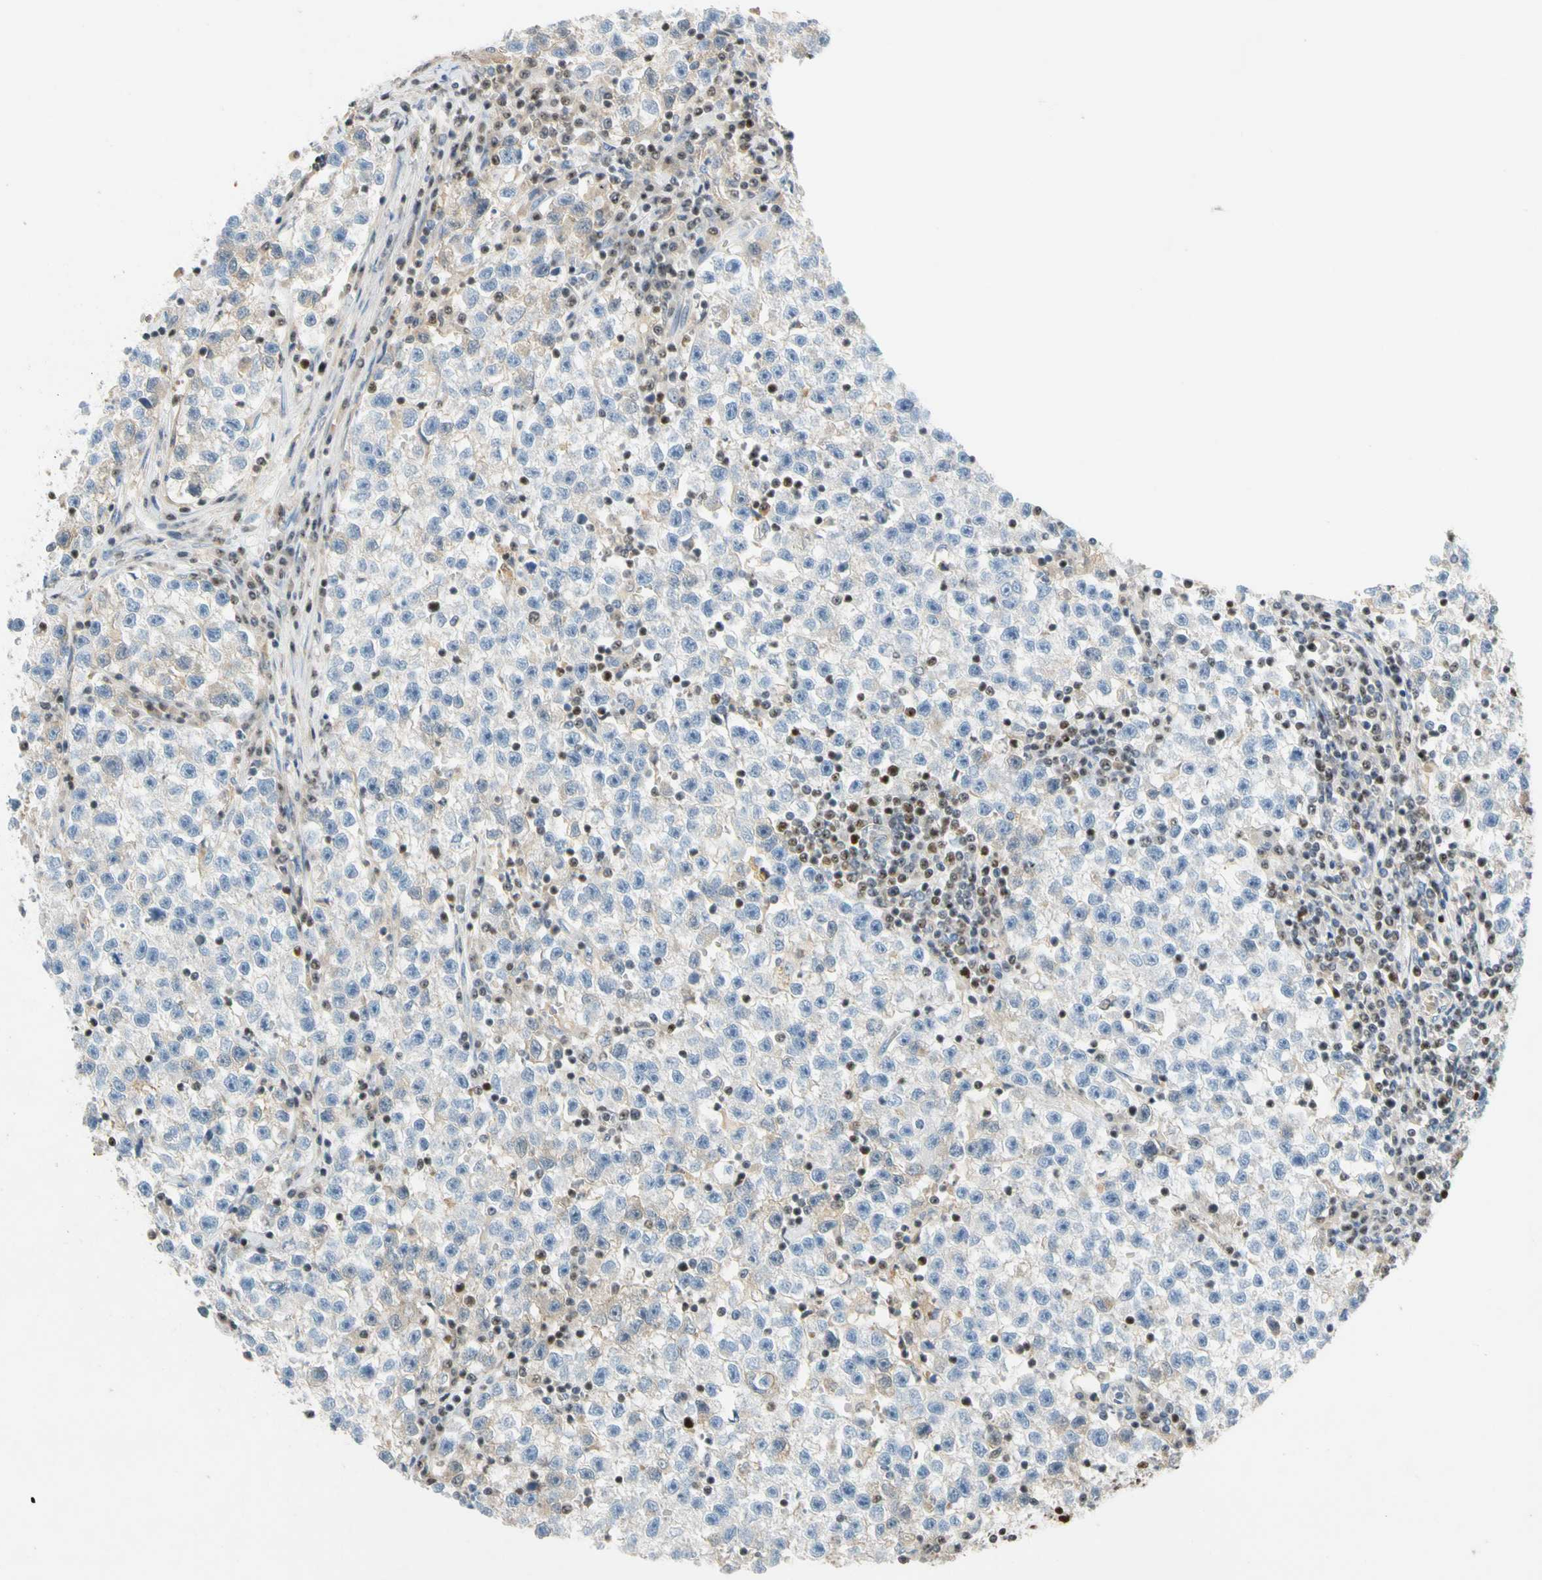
{"staining": {"intensity": "negative", "quantity": "none", "location": "none"}, "tissue": "testis cancer", "cell_type": "Tumor cells", "image_type": "cancer", "snomed": [{"axis": "morphology", "description": "Seminoma, NOS"}, {"axis": "topography", "description": "Testis"}], "caption": "High power microscopy histopathology image of an immunohistochemistry micrograph of testis seminoma, revealing no significant staining in tumor cells.", "gene": "SP140", "patient": {"sex": "male", "age": 22}}